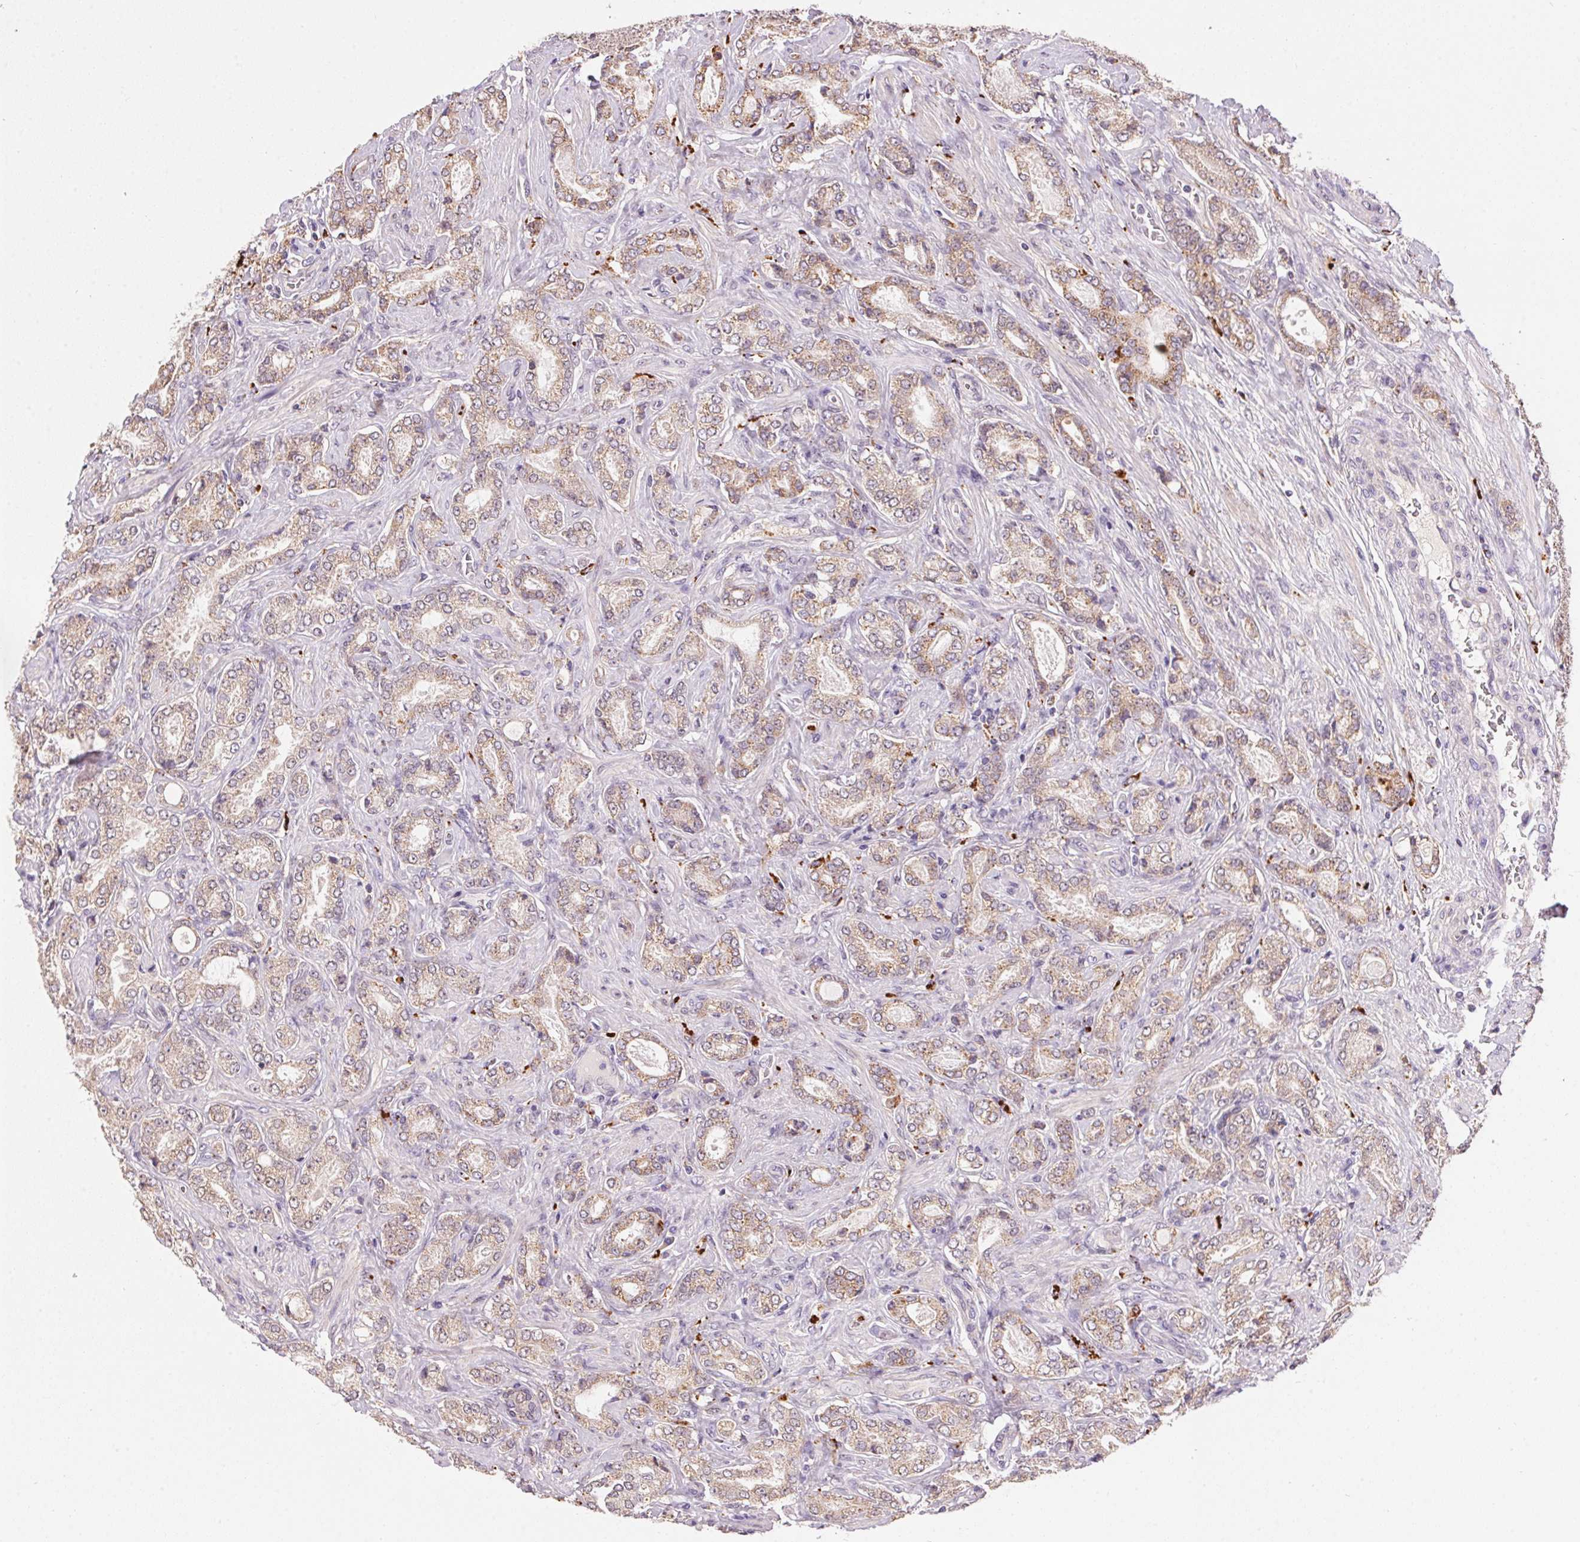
{"staining": {"intensity": "weak", "quantity": "25%-75%", "location": "cytoplasmic/membranous"}, "tissue": "prostate cancer", "cell_type": "Tumor cells", "image_type": "cancer", "snomed": [{"axis": "morphology", "description": "Adenocarcinoma, NOS"}, {"axis": "topography", "description": "Prostate"}], "caption": "Prostate cancer (adenocarcinoma) stained with DAB immunohistochemistry (IHC) reveals low levels of weak cytoplasmic/membranous staining in about 25%-75% of tumor cells.", "gene": "ADH5", "patient": {"sex": "male", "age": 64}}